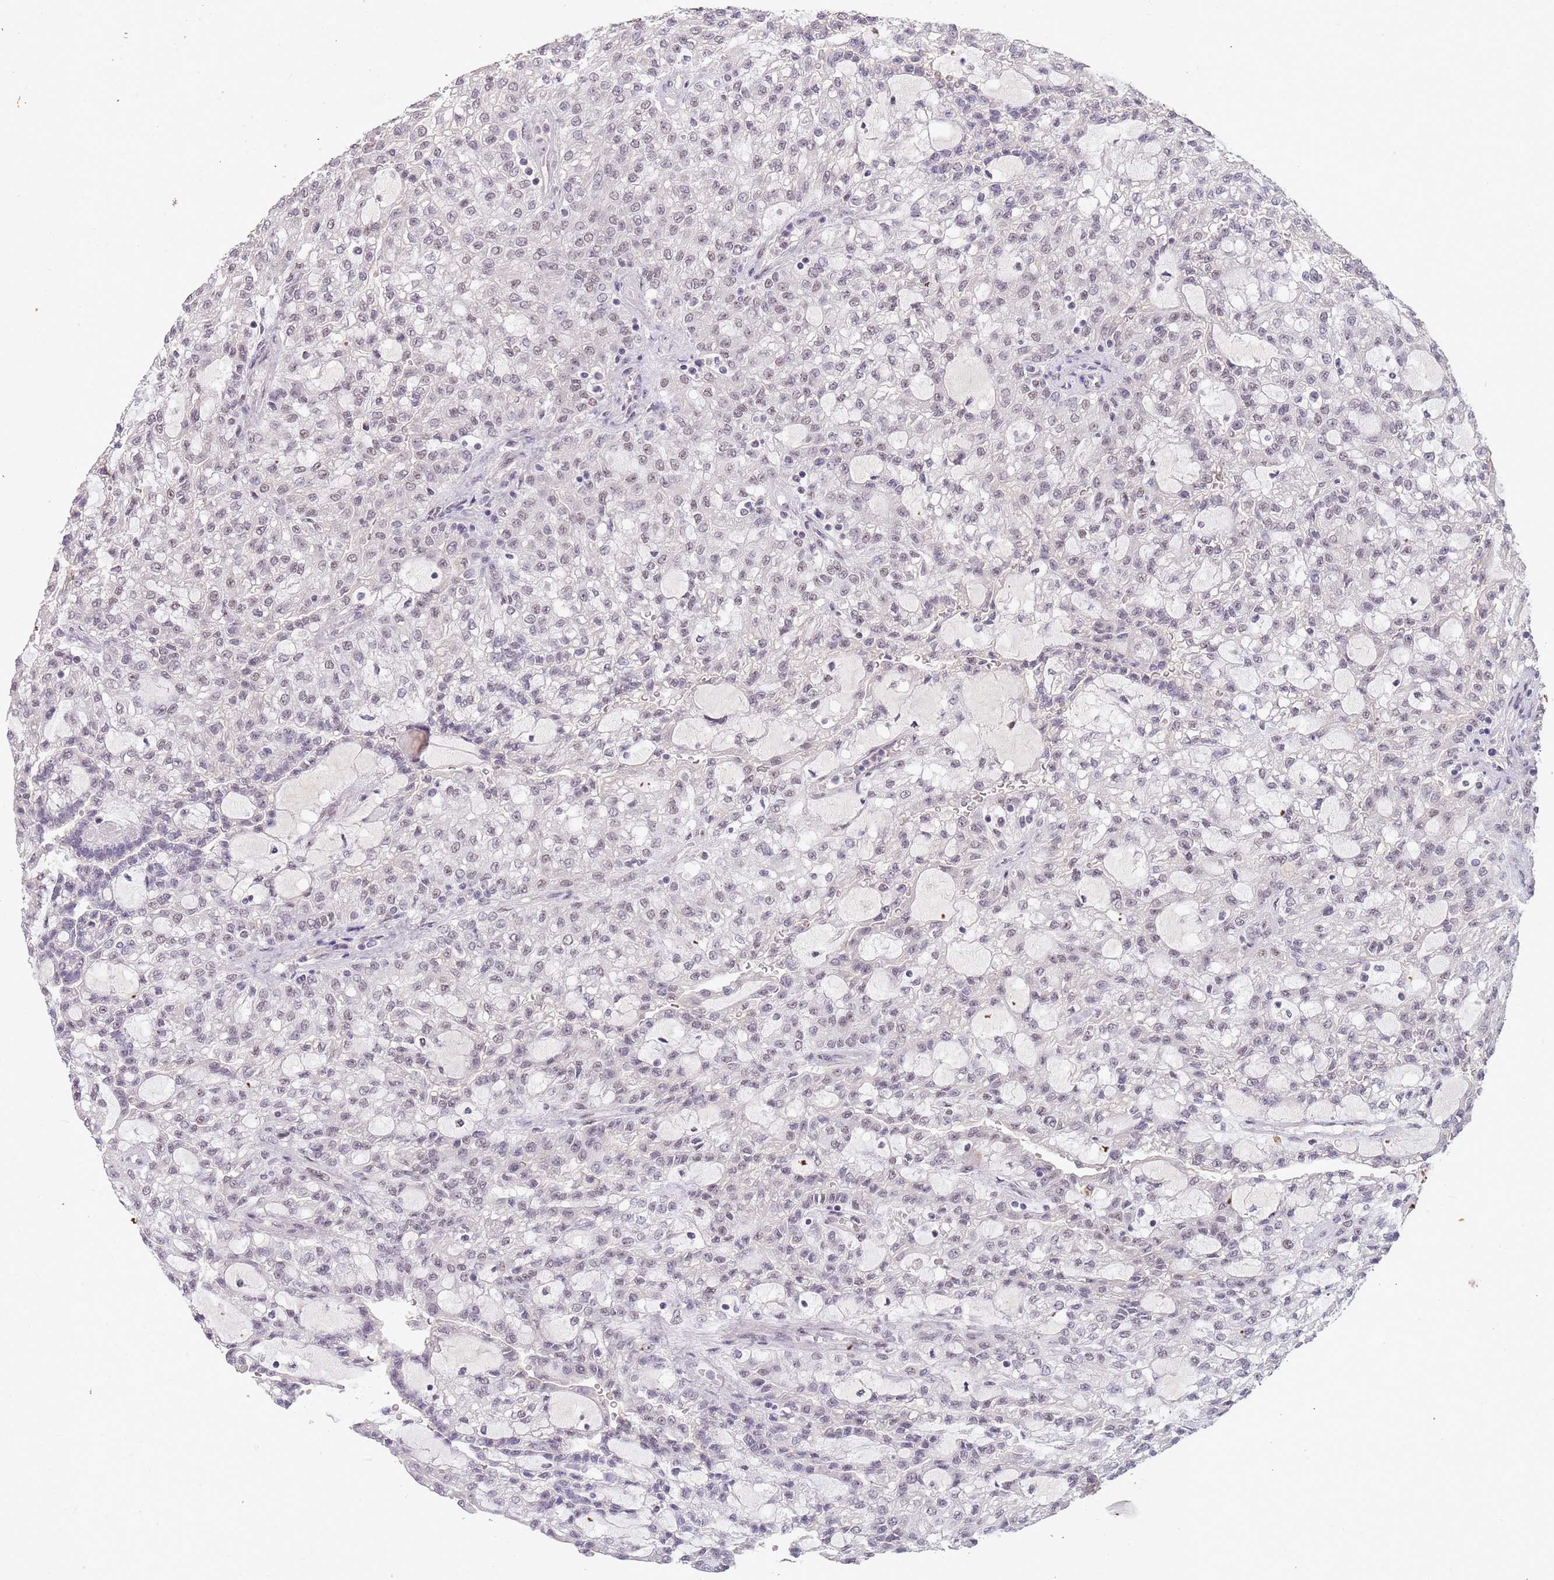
{"staining": {"intensity": "weak", "quantity": "25%-75%", "location": "nuclear"}, "tissue": "renal cancer", "cell_type": "Tumor cells", "image_type": "cancer", "snomed": [{"axis": "morphology", "description": "Adenocarcinoma, NOS"}, {"axis": "topography", "description": "Kidney"}], "caption": "Adenocarcinoma (renal) tissue demonstrates weak nuclear positivity in about 25%-75% of tumor cells", "gene": "CIZ1", "patient": {"sex": "male", "age": 63}}